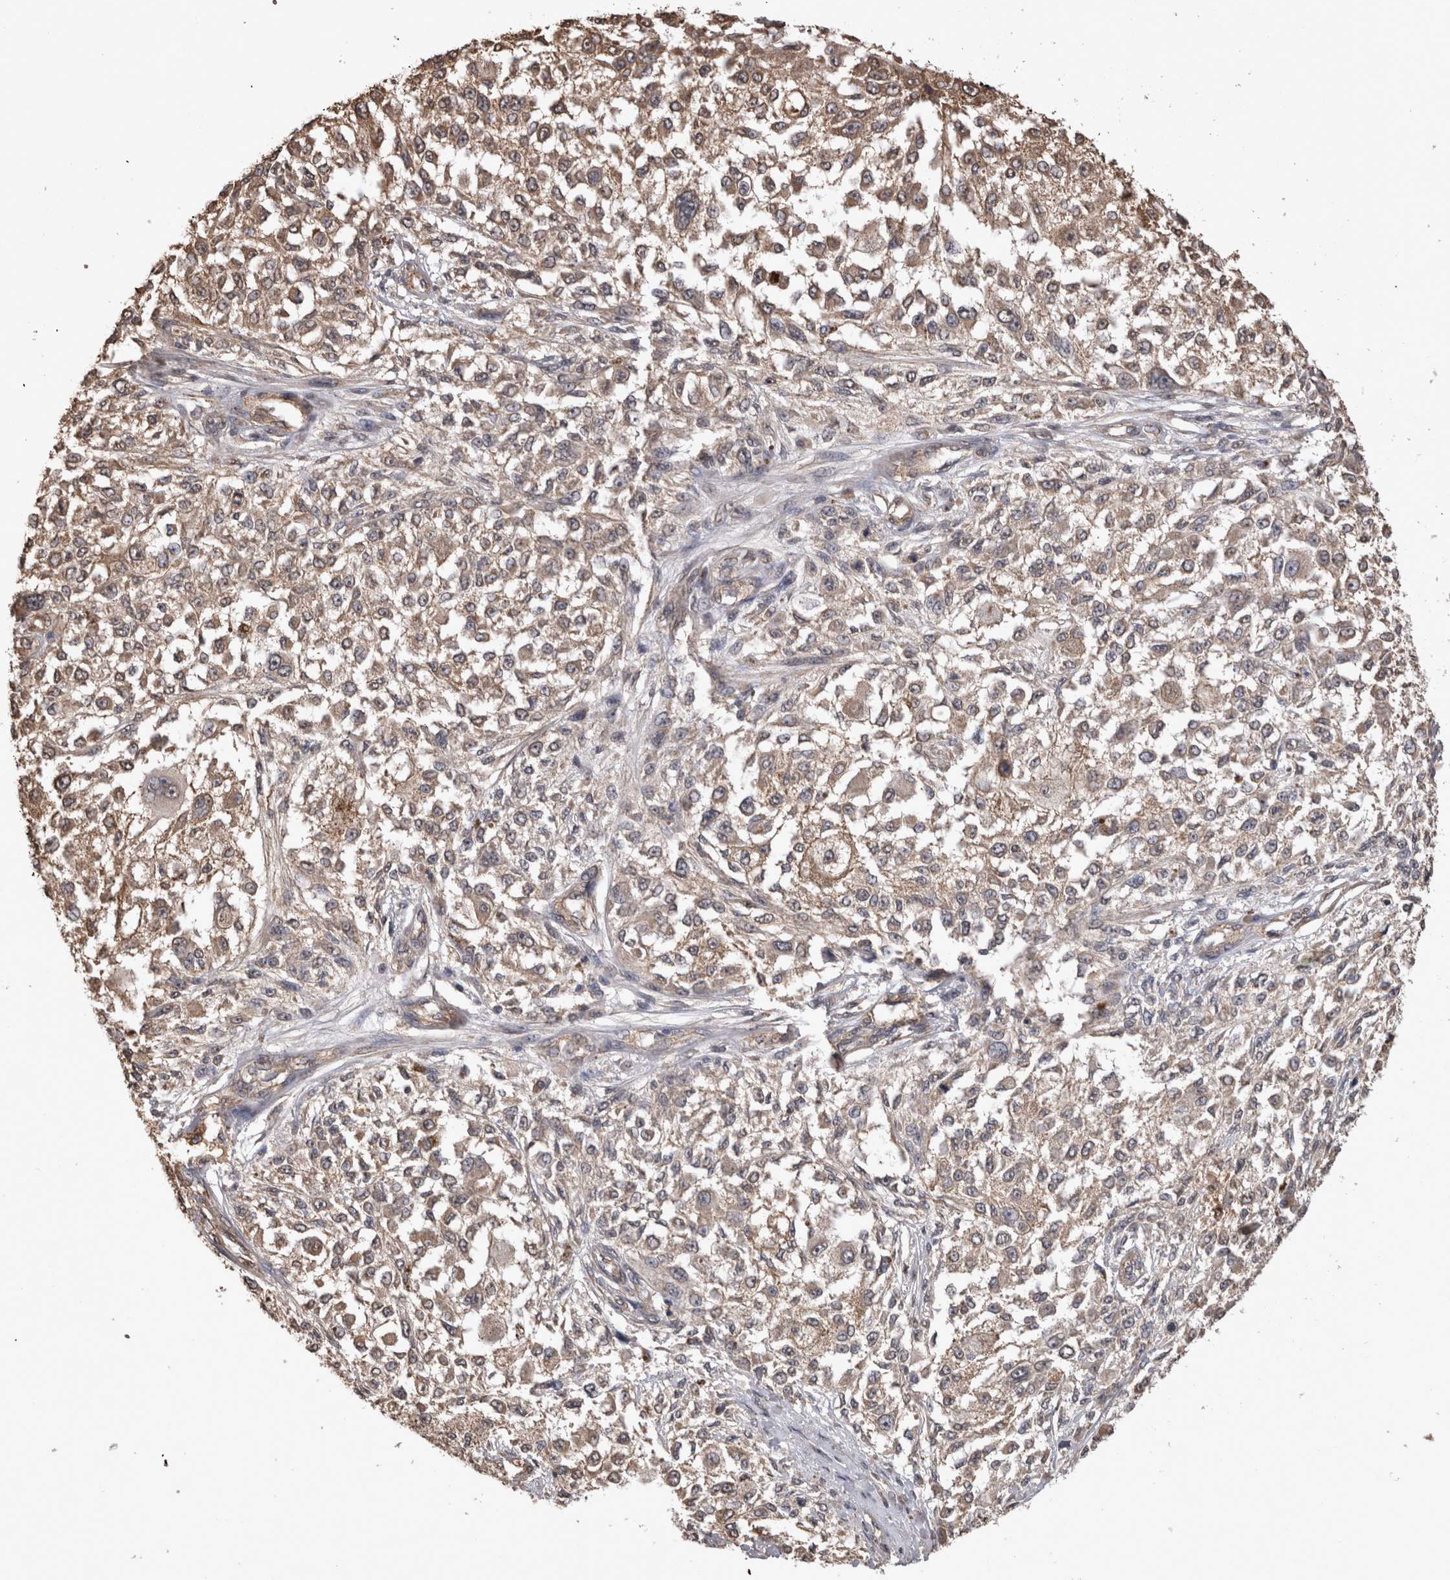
{"staining": {"intensity": "weak", "quantity": ">75%", "location": "cytoplasmic/membranous"}, "tissue": "melanoma", "cell_type": "Tumor cells", "image_type": "cancer", "snomed": [{"axis": "morphology", "description": "Necrosis, NOS"}, {"axis": "morphology", "description": "Malignant melanoma, NOS"}, {"axis": "topography", "description": "Skin"}], "caption": "A brown stain highlights weak cytoplasmic/membranous expression of a protein in human melanoma tumor cells. The staining was performed using DAB, with brown indicating positive protein expression. Nuclei are stained blue with hematoxylin.", "gene": "SOCS5", "patient": {"sex": "female", "age": 87}}